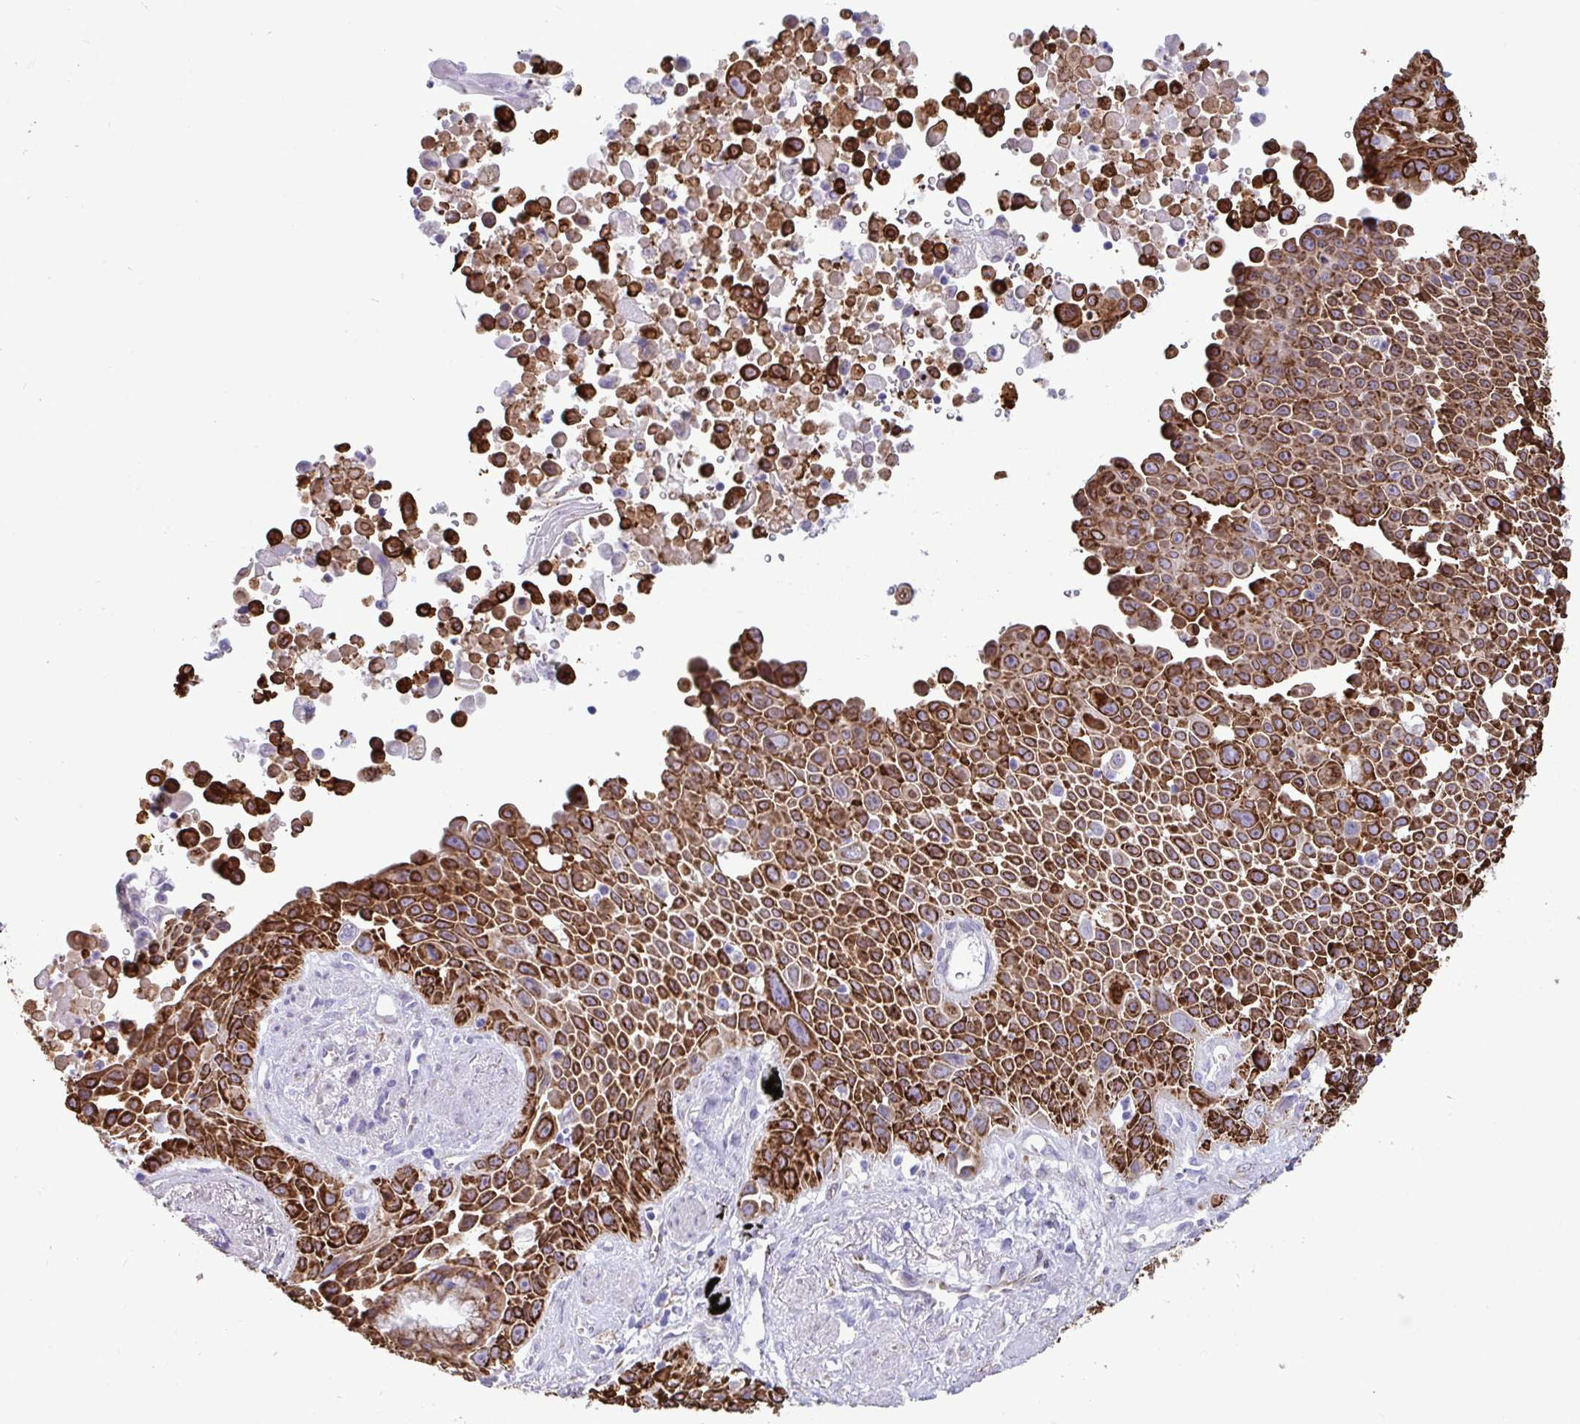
{"staining": {"intensity": "strong", "quantity": ">75%", "location": "cytoplasmic/membranous"}, "tissue": "lung cancer", "cell_type": "Tumor cells", "image_type": "cancer", "snomed": [{"axis": "morphology", "description": "Squamous cell carcinoma, NOS"}, {"axis": "morphology", "description": "Squamous cell carcinoma, metastatic, NOS"}, {"axis": "topography", "description": "Lymph node"}, {"axis": "topography", "description": "Lung"}], "caption": "Immunohistochemistry (IHC) histopathology image of neoplastic tissue: human lung cancer (squamous cell carcinoma) stained using IHC demonstrates high levels of strong protein expression localized specifically in the cytoplasmic/membranous of tumor cells, appearing as a cytoplasmic/membranous brown color.", "gene": "ASPH", "patient": {"sex": "female", "age": 62}}